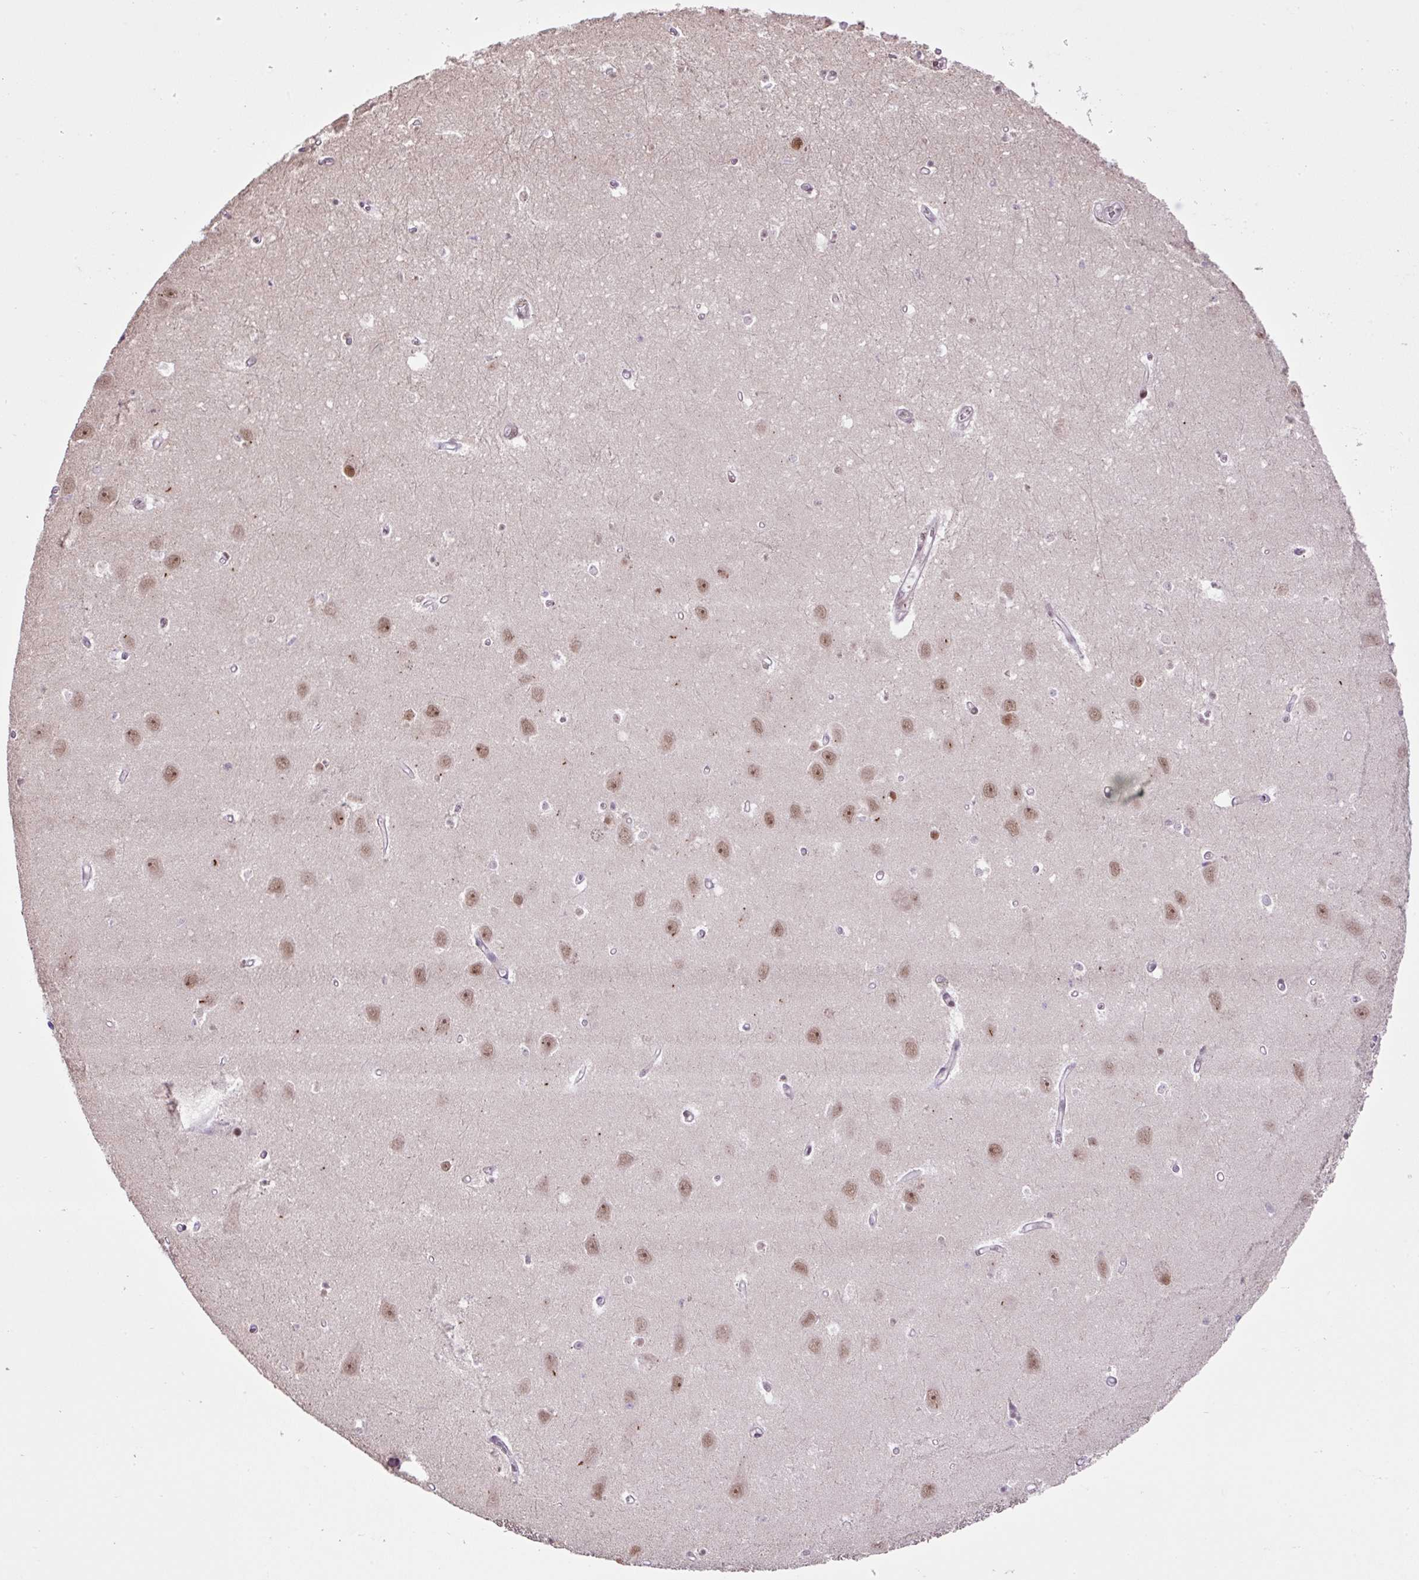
{"staining": {"intensity": "negative", "quantity": "none", "location": "none"}, "tissue": "hippocampus", "cell_type": "Glial cells", "image_type": "normal", "snomed": [{"axis": "morphology", "description": "Normal tissue, NOS"}, {"axis": "topography", "description": "Hippocampus"}], "caption": "Protein analysis of unremarkable hippocampus shows no significant expression in glial cells.", "gene": "TAF1A", "patient": {"sex": "female", "age": 64}}